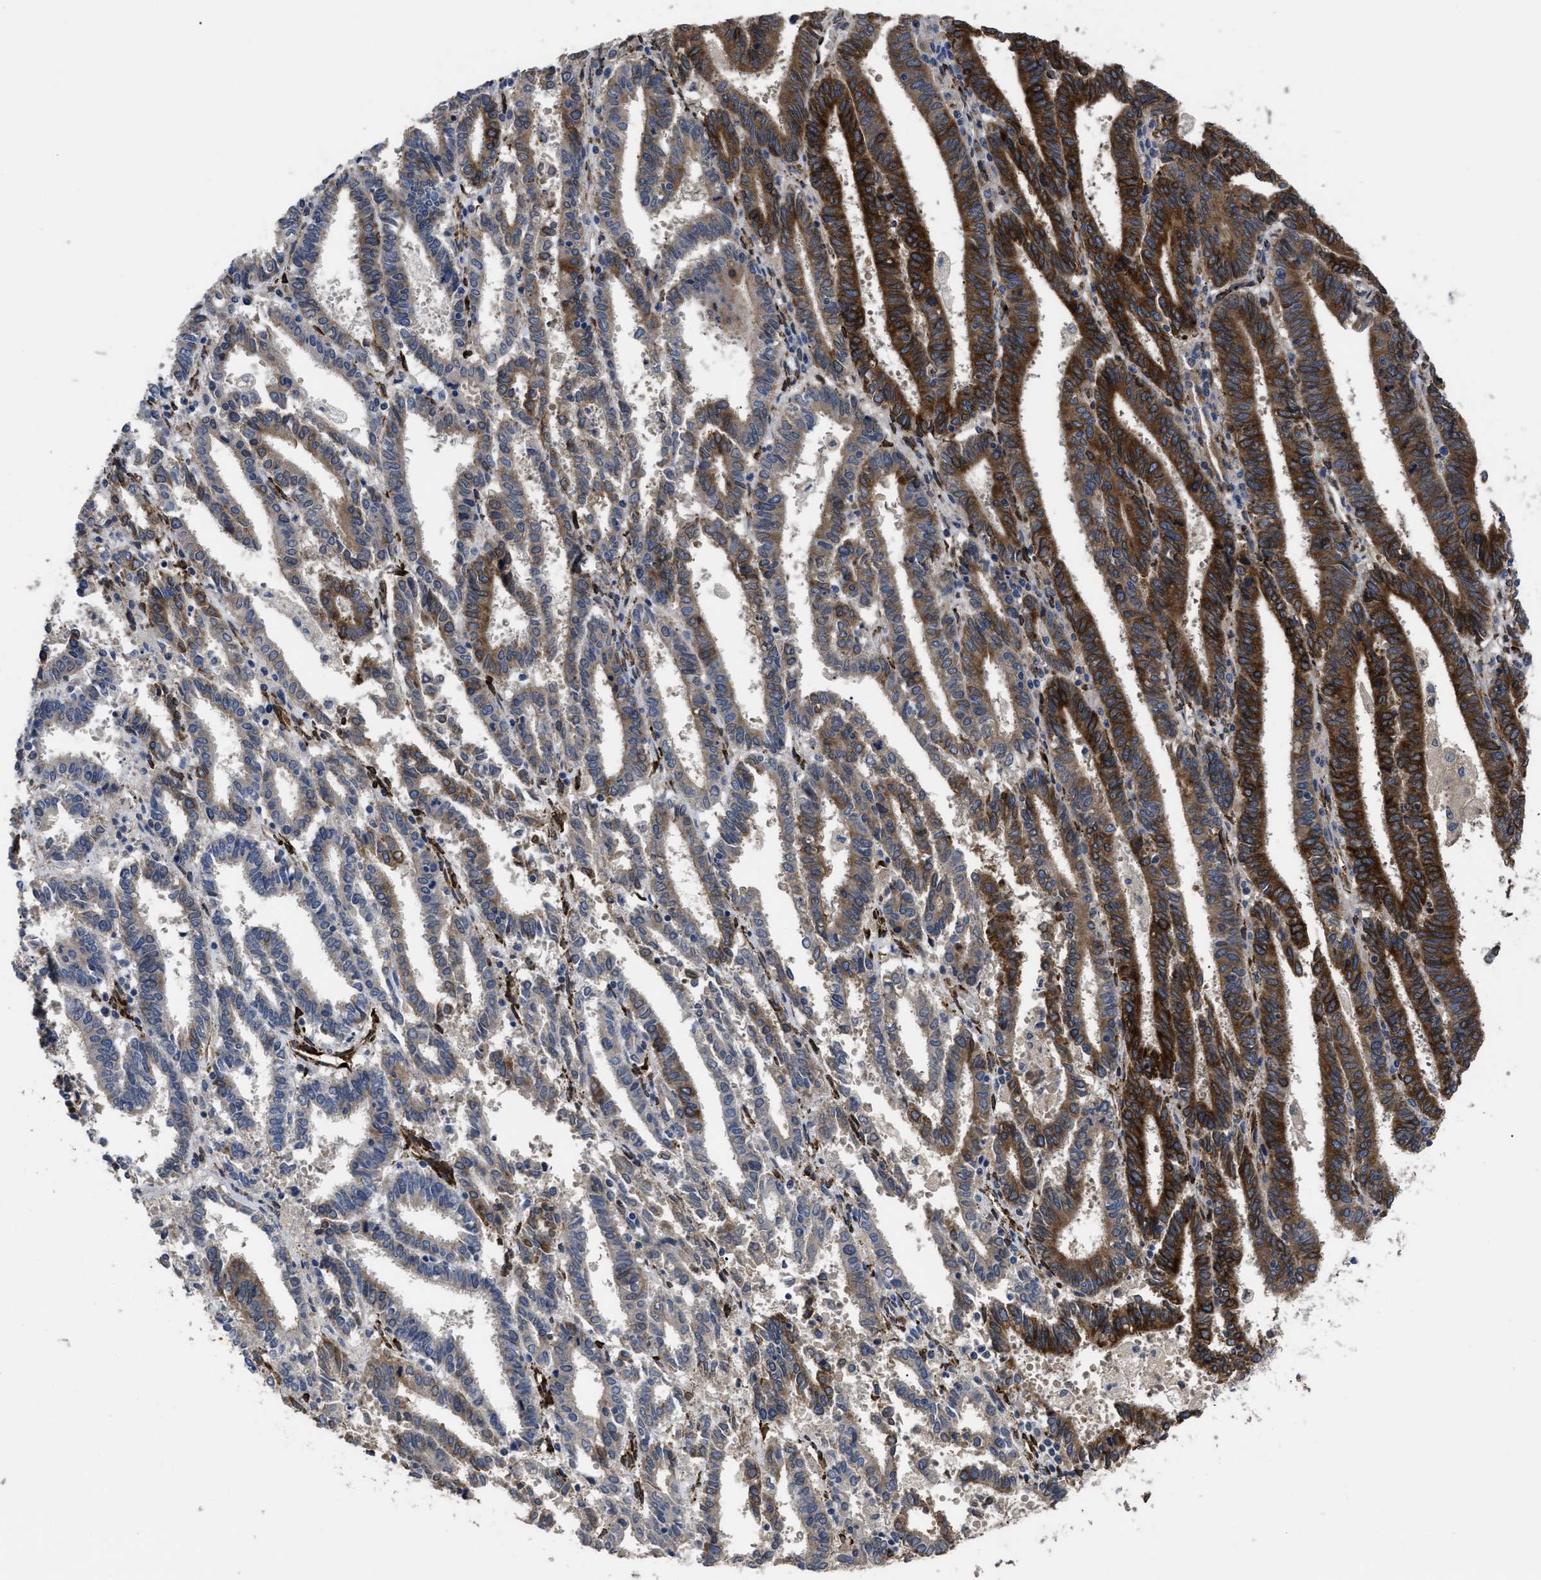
{"staining": {"intensity": "strong", "quantity": "25%-75%", "location": "cytoplasmic/membranous"}, "tissue": "endometrial cancer", "cell_type": "Tumor cells", "image_type": "cancer", "snomed": [{"axis": "morphology", "description": "Adenocarcinoma, NOS"}, {"axis": "topography", "description": "Uterus"}], "caption": "Immunohistochemistry (IHC) (DAB) staining of human endometrial cancer (adenocarcinoma) reveals strong cytoplasmic/membranous protein expression in about 25%-75% of tumor cells.", "gene": "SQLE", "patient": {"sex": "female", "age": 83}}